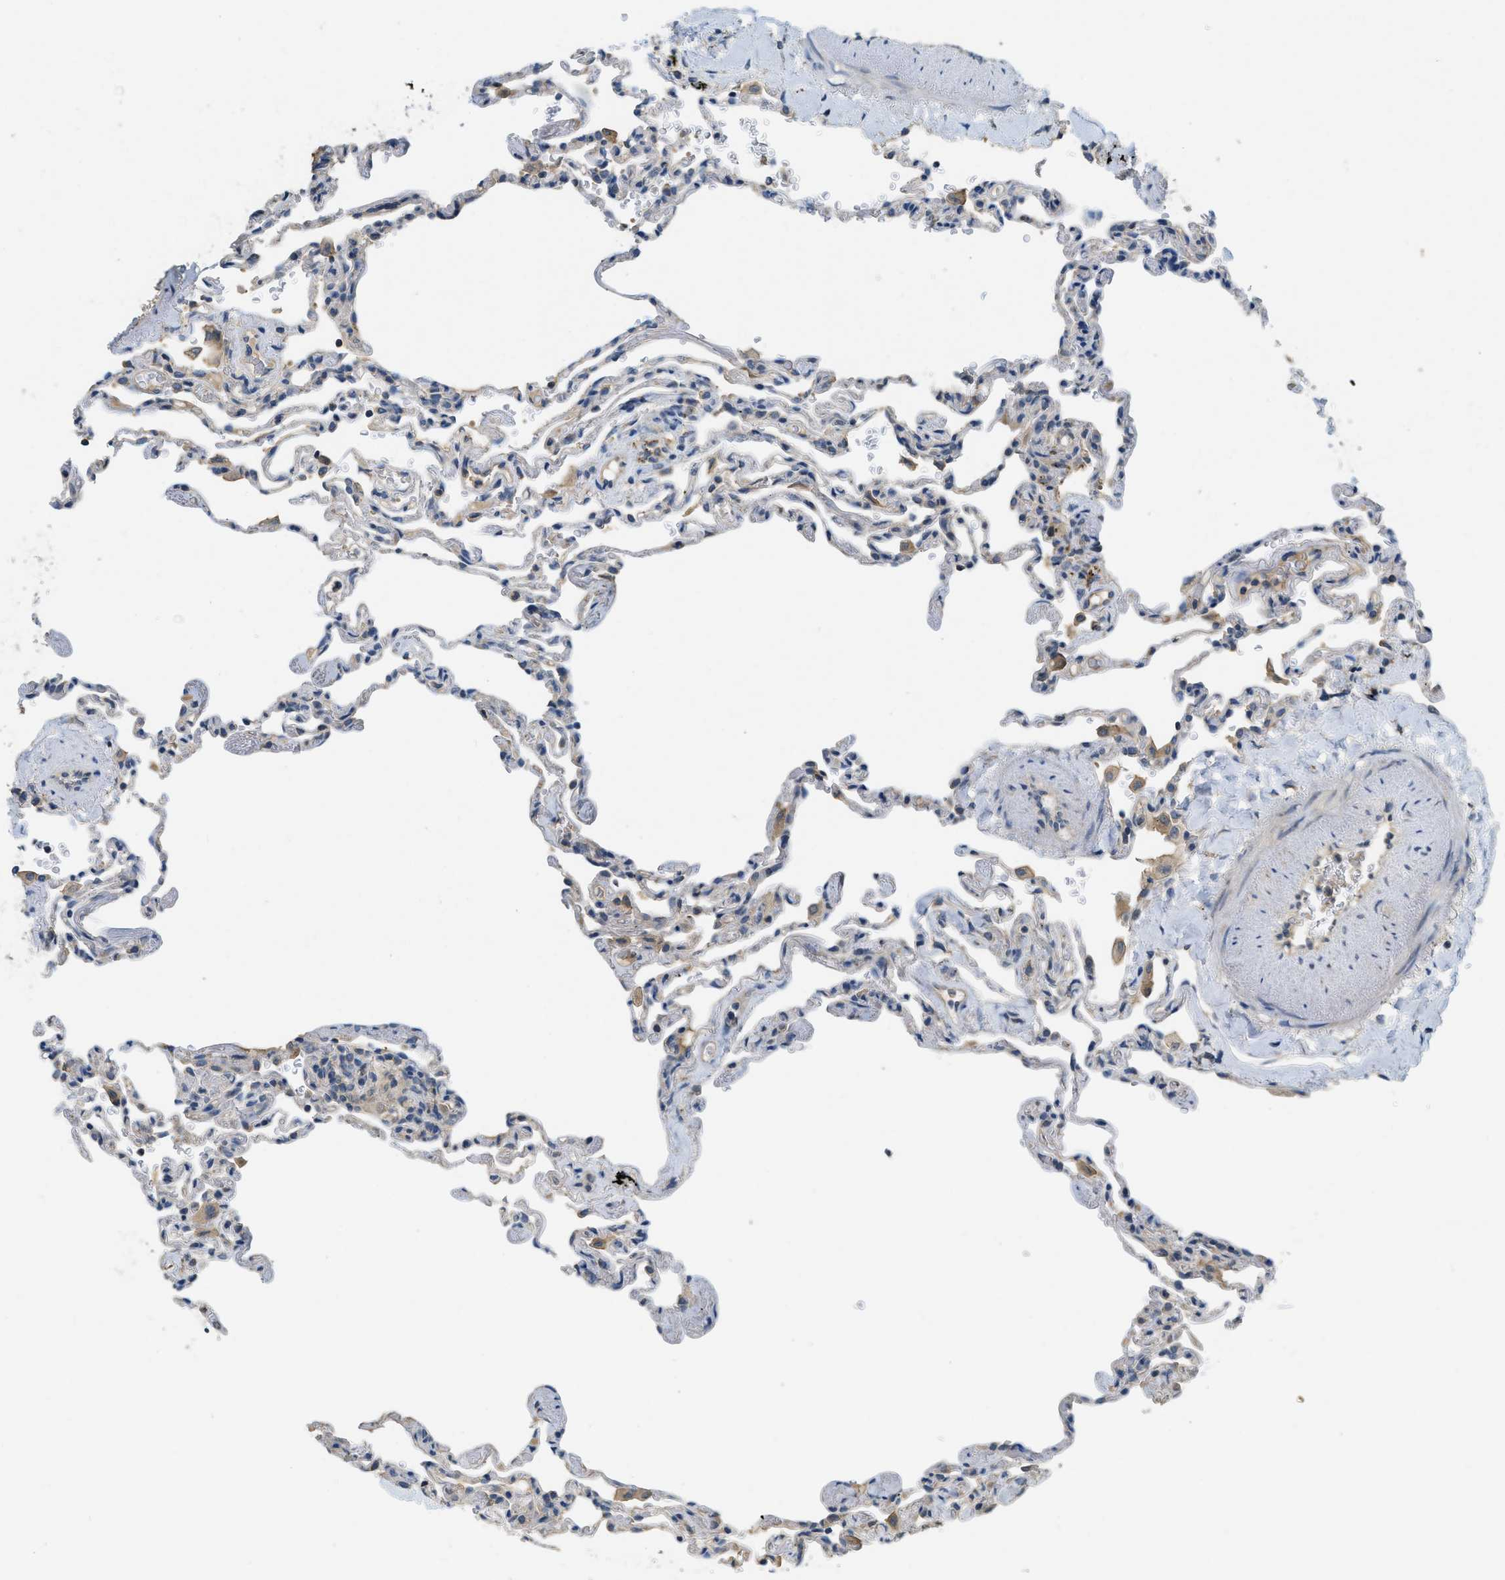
{"staining": {"intensity": "negative", "quantity": "none", "location": "none"}, "tissue": "lung", "cell_type": "Alveolar cells", "image_type": "normal", "snomed": [{"axis": "morphology", "description": "Normal tissue, NOS"}, {"axis": "topography", "description": "Lung"}], "caption": "The immunohistochemistry (IHC) photomicrograph has no significant expression in alveolar cells of lung.", "gene": "MIS18A", "patient": {"sex": "male", "age": 59}}